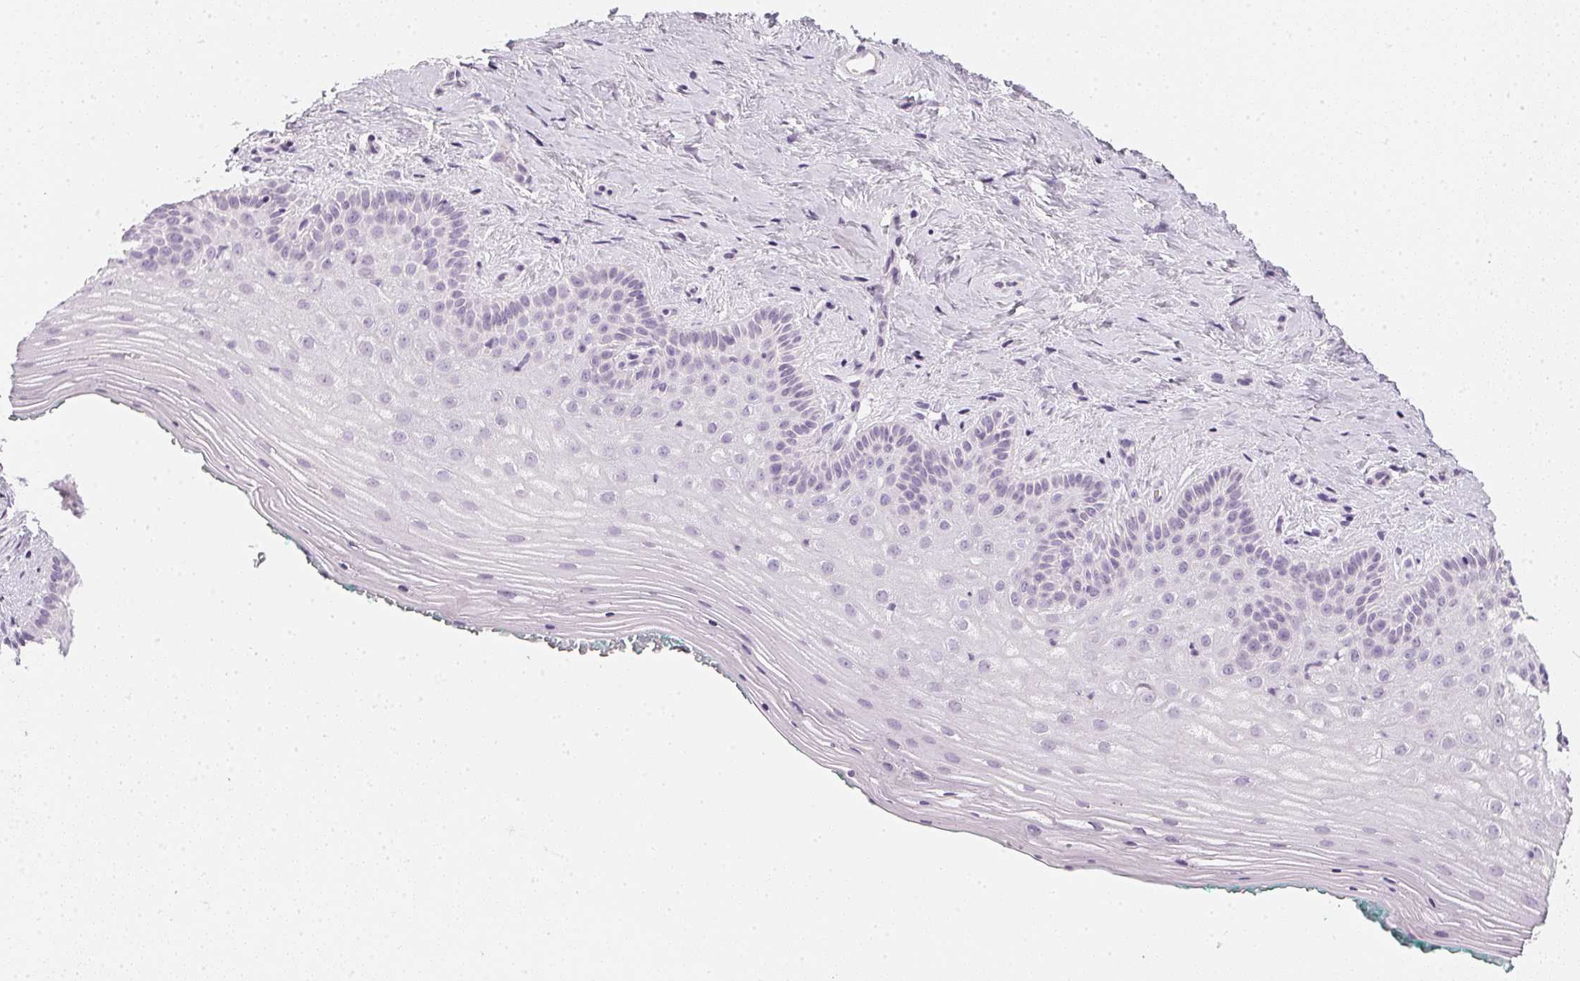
{"staining": {"intensity": "negative", "quantity": "none", "location": "none"}, "tissue": "vagina", "cell_type": "Squamous epithelial cells", "image_type": "normal", "snomed": [{"axis": "morphology", "description": "Normal tissue, NOS"}, {"axis": "topography", "description": "Vagina"}], "caption": "This is a micrograph of immunohistochemistry staining of unremarkable vagina, which shows no positivity in squamous epithelial cells.", "gene": "CHST4", "patient": {"sex": "female", "age": 45}}